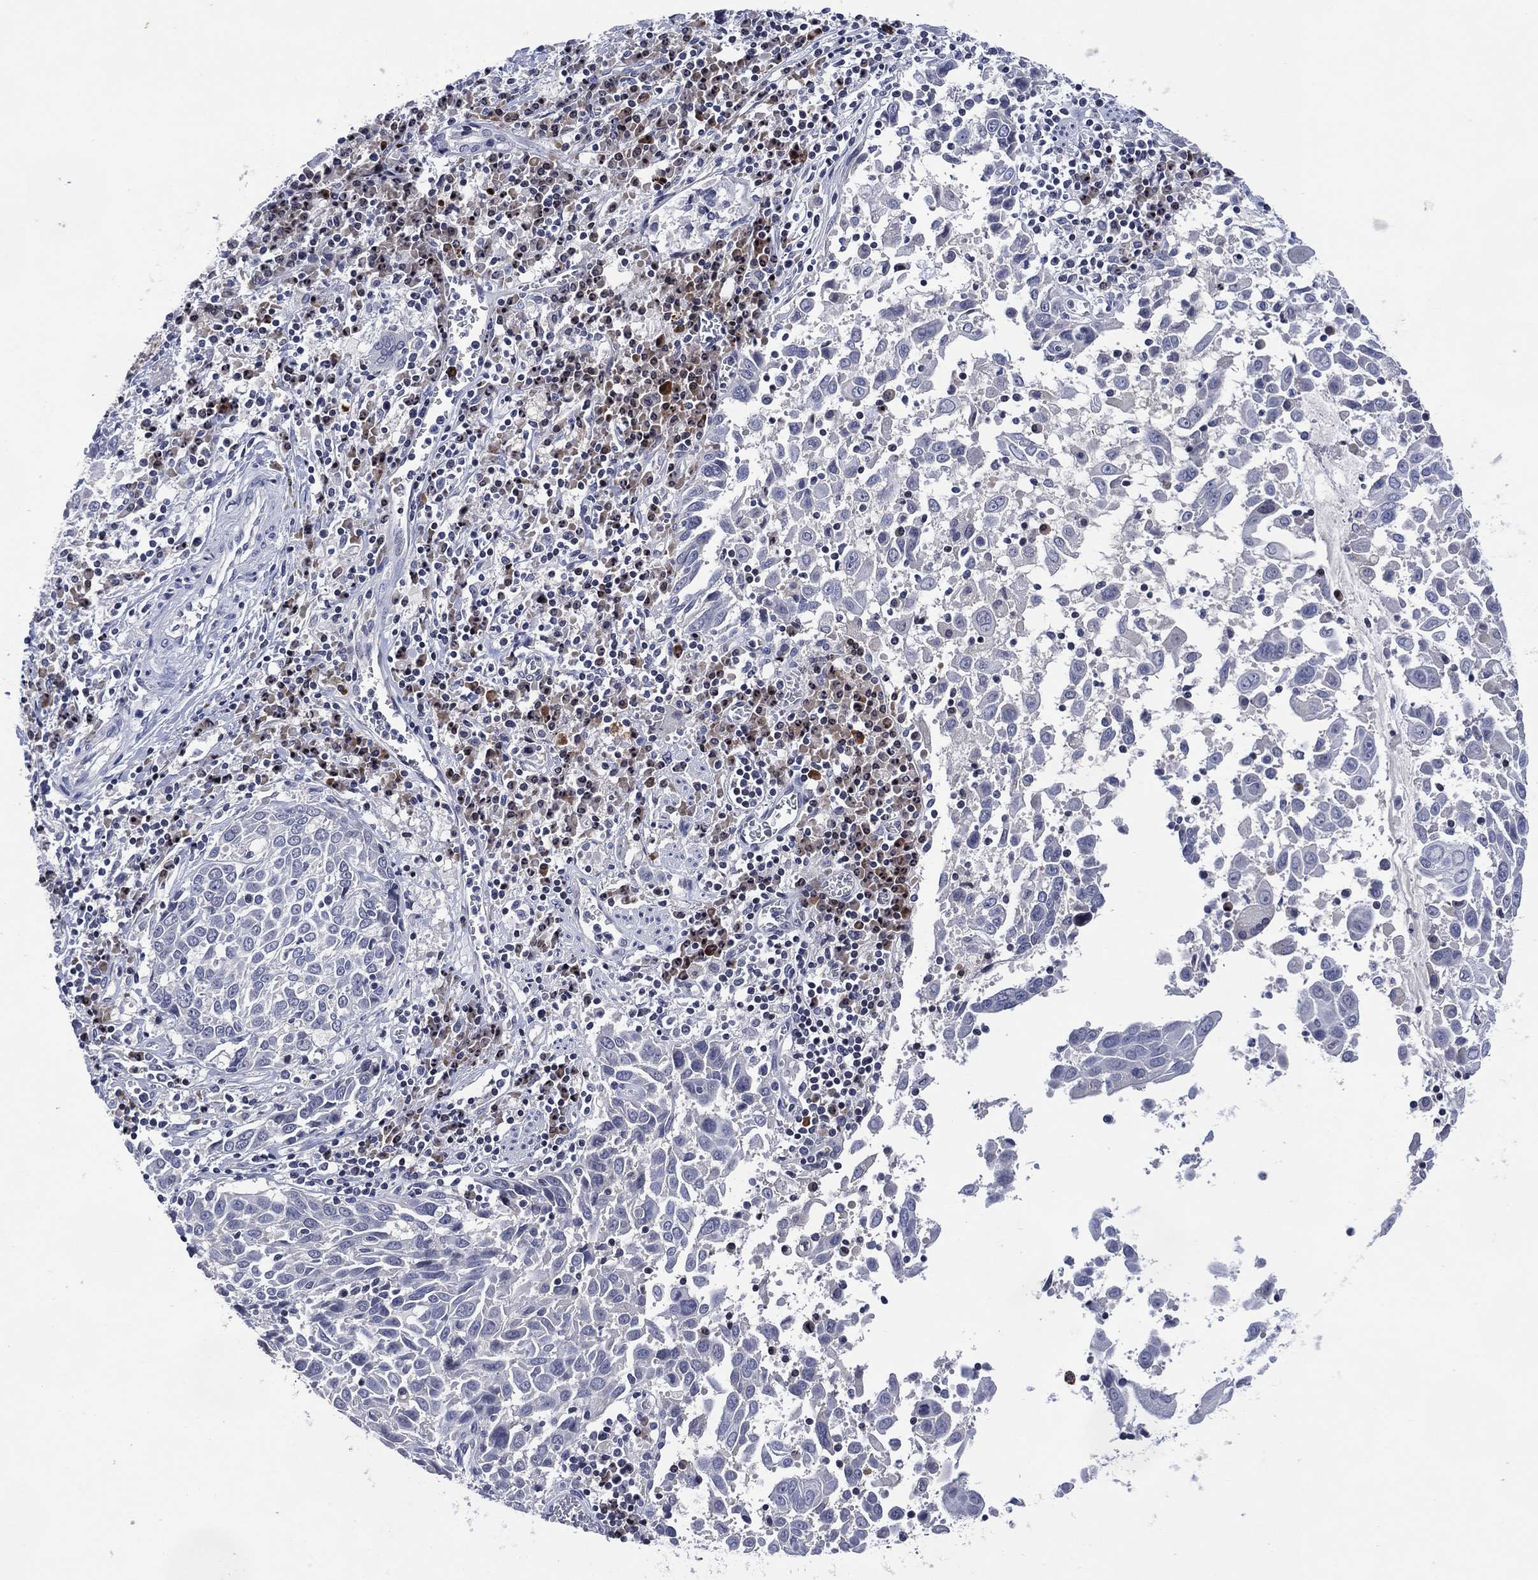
{"staining": {"intensity": "negative", "quantity": "none", "location": "none"}, "tissue": "lung cancer", "cell_type": "Tumor cells", "image_type": "cancer", "snomed": [{"axis": "morphology", "description": "Squamous cell carcinoma, NOS"}, {"axis": "topography", "description": "Lung"}], "caption": "A photomicrograph of human lung cancer (squamous cell carcinoma) is negative for staining in tumor cells.", "gene": "USP26", "patient": {"sex": "male", "age": 57}}